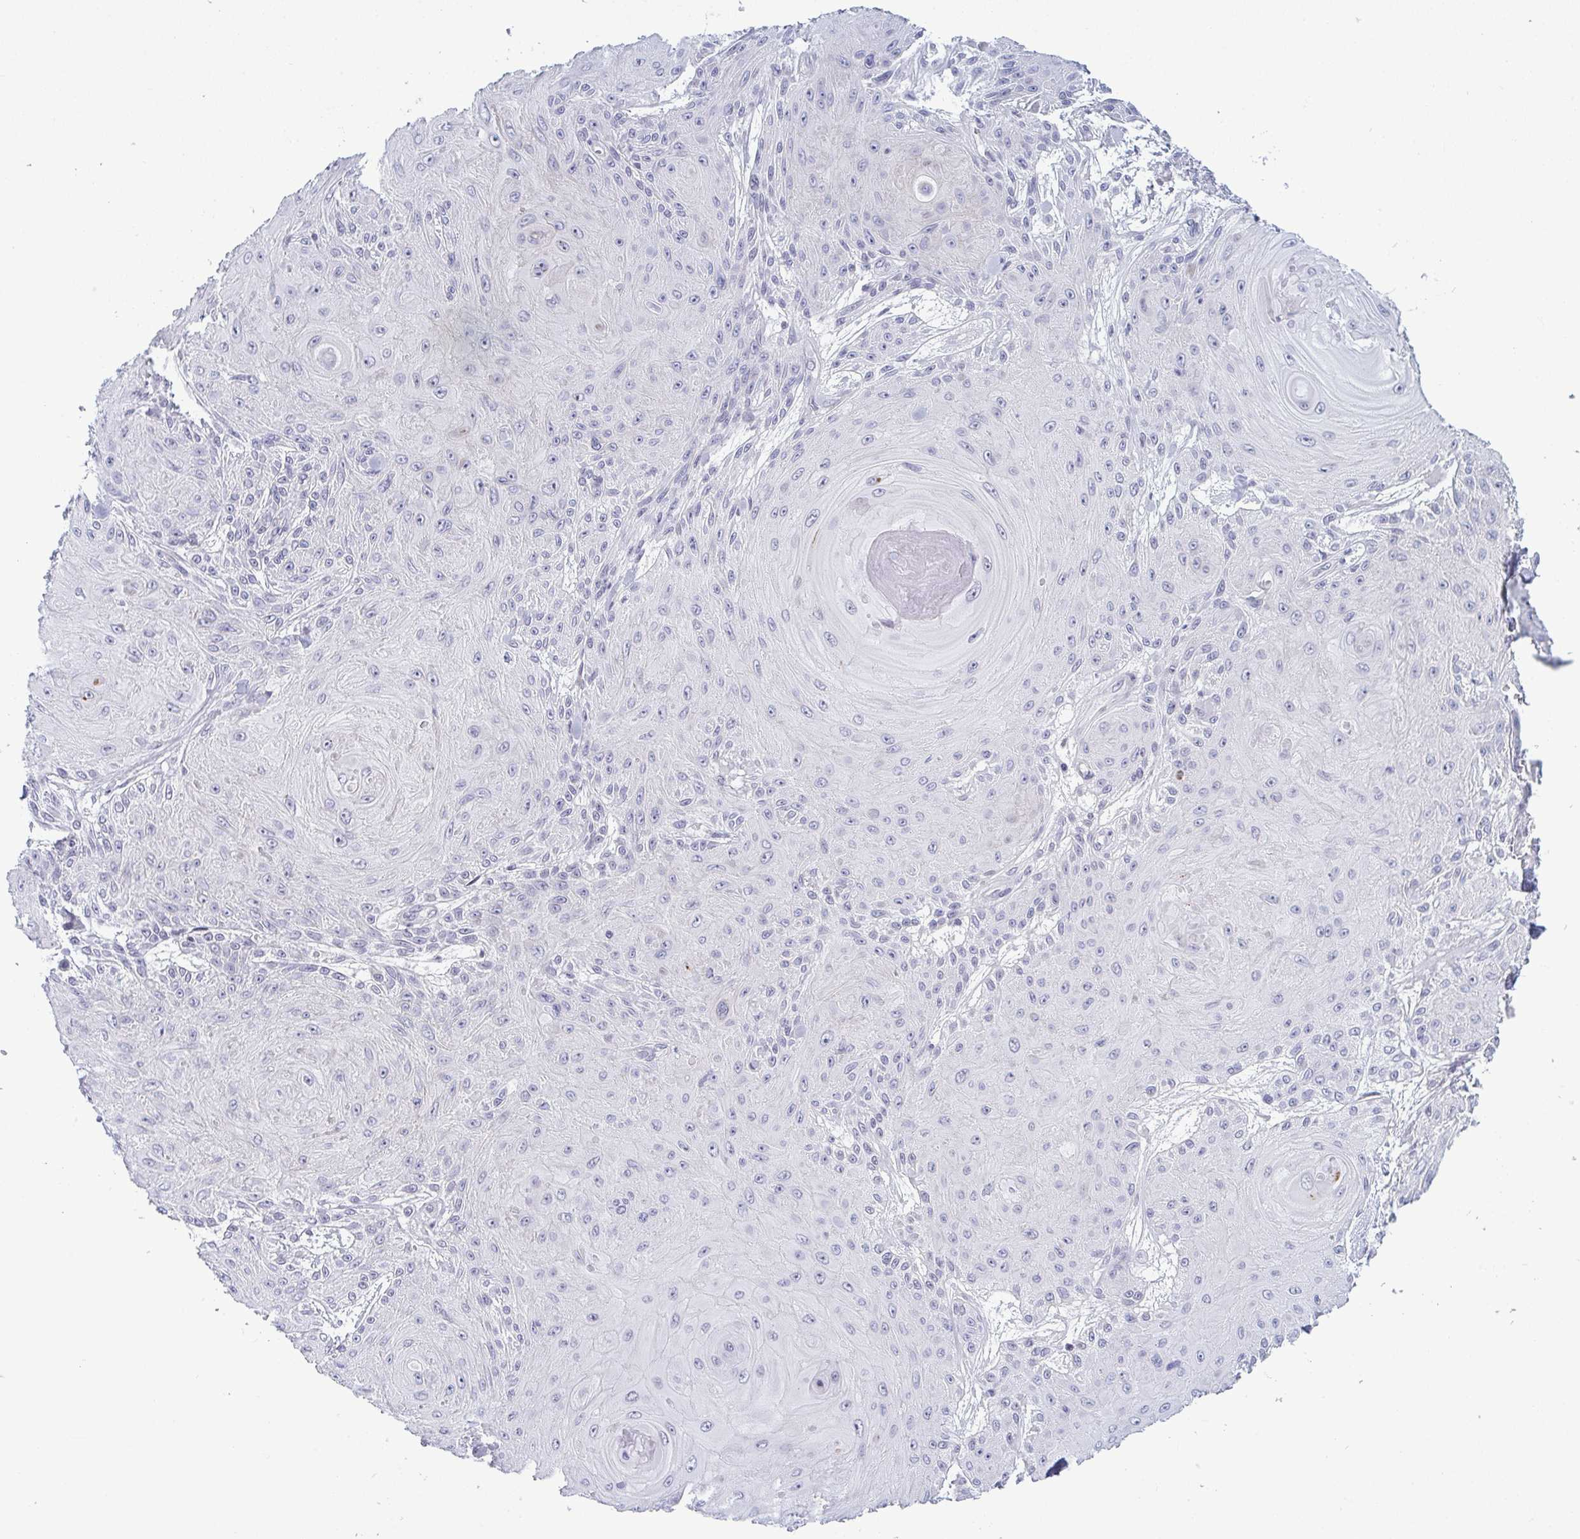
{"staining": {"intensity": "negative", "quantity": "none", "location": "none"}, "tissue": "skin cancer", "cell_type": "Tumor cells", "image_type": "cancer", "snomed": [{"axis": "morphology", "description": "Squamous cell carcinoma, NOS"}, {"axis": "topography", "description": "Skin"}], "caption": "Tumor cells show no significant protein expression in skin squamous cell carcinoma. (DAB (3,3'-diaminobenzidine) immunohistochemistry (IHC), high magnification).", "gene": "TCEAL8", "patient": {"sex": "male", "age": 88}}